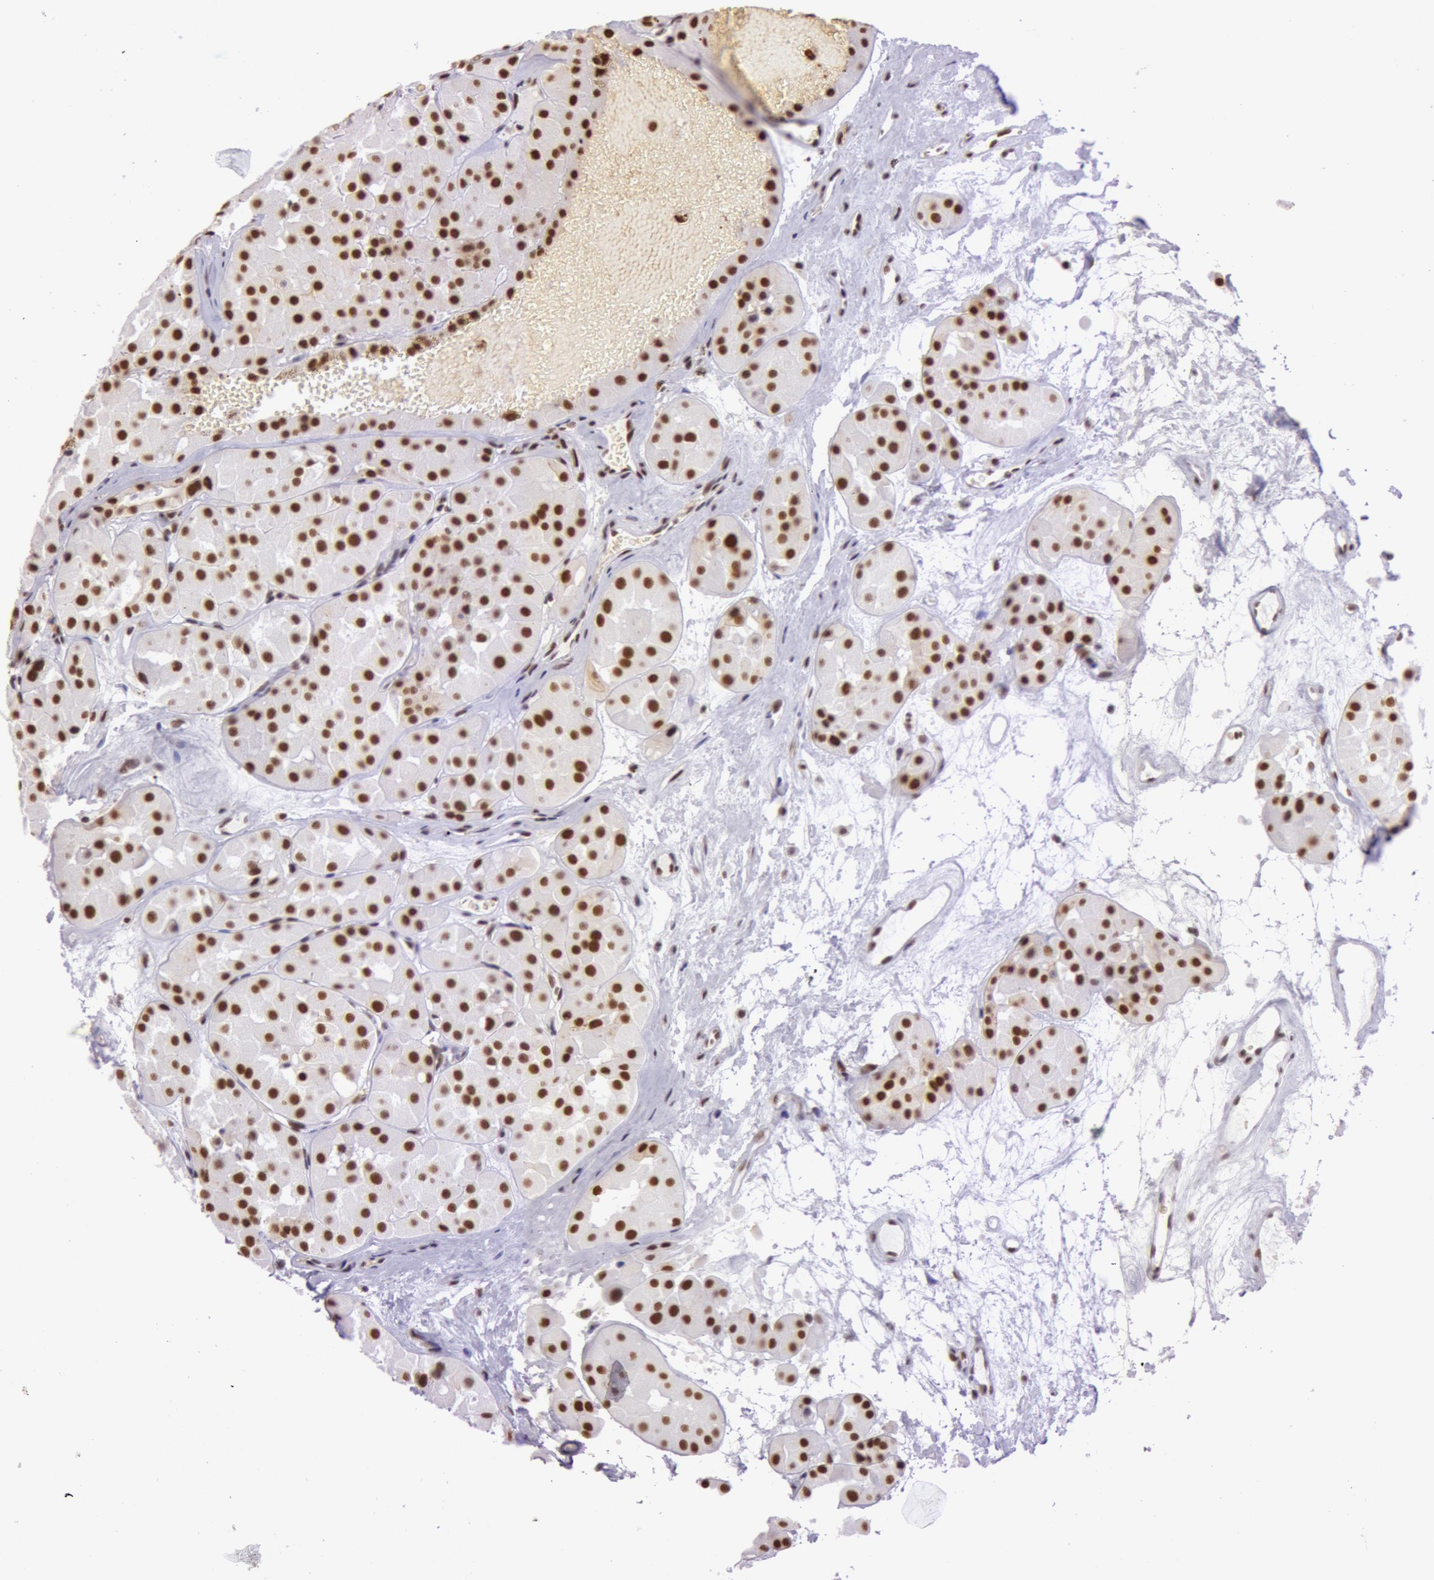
{"staining": {"intensity": "strong", "quantity": ">75%", "location": "nuclear"}, "tissue": "renal cancer", "cell_type": "Tumor cells", "image_type": "cancer", "snomed": [{"axis": "morphology", "description": "Adenocarcinoma, uncertain malignant potential"}, {"axis": "topography", "description": "Kidney"}], "caption": "The histopathology image reveals immunohistochemical staining of renal adenocarcinoma,  uncertain malignant potential. There is strong nuclear expression is appreciated in approximately >75% of tumor cells.", "gene": "NBN", "patient": {"sex": "male", "age": 63}}